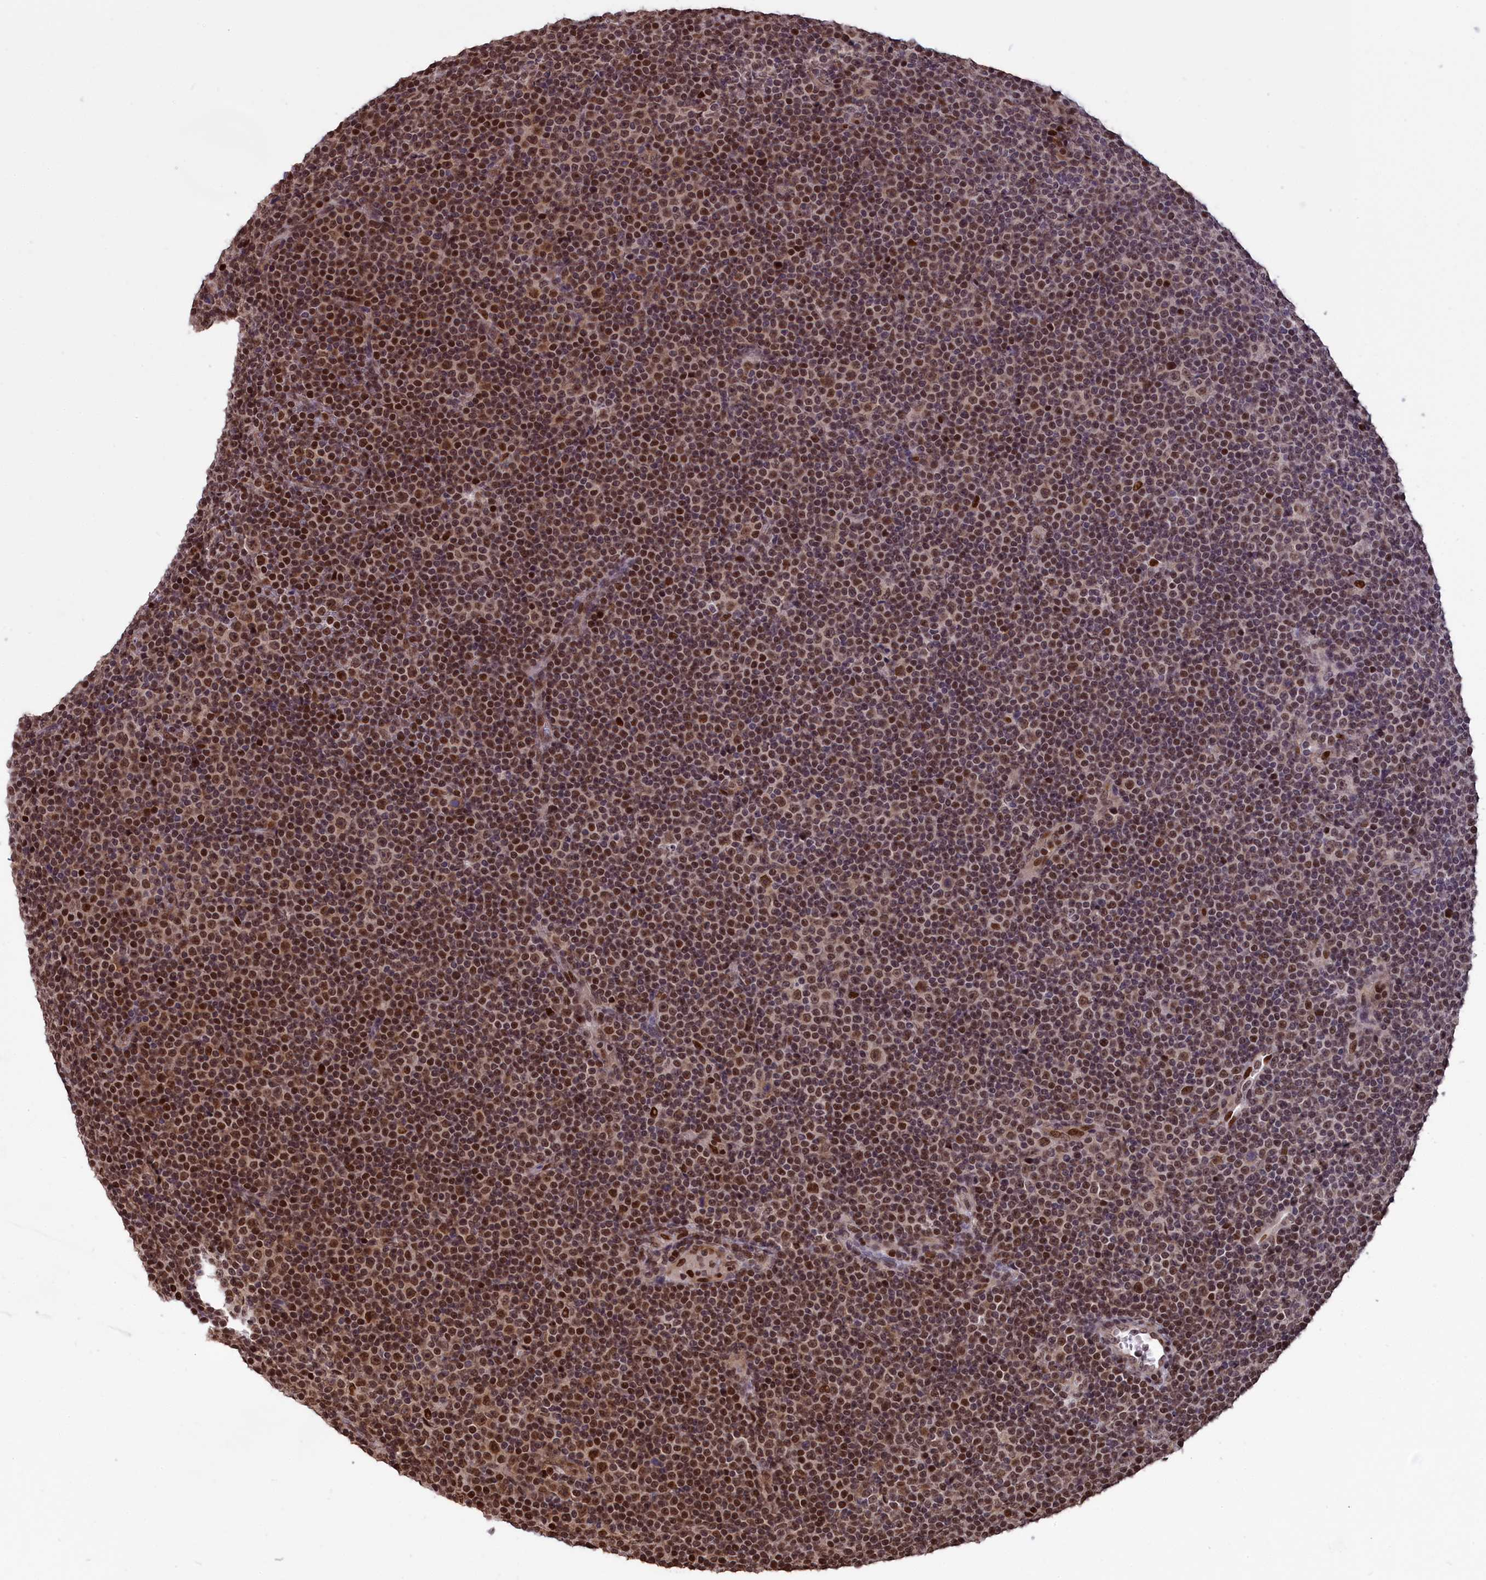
{"staining": {"intensity": "moderate", "quantity": ">75%", "location": "nuclear"}, "tissue": "lymphoma", "cell_type": "Tumor cells", "image_type": "cancer", "snomed": [{"axis": "morphology", "description": "Malignant lymphoma, non-Hodgkin's type, Low grade"}, {"axis": "topography", "description": "Lymph node"}], "caption": "Brown immunohistochemical staining in human malignant lymphoma, non-Hodgkin's type (low-grade) reveals moderate nuclear positivity in about >75% of tumor cells.", "gene": "RELB", "patient": {"sex": "female", "age": 67}}